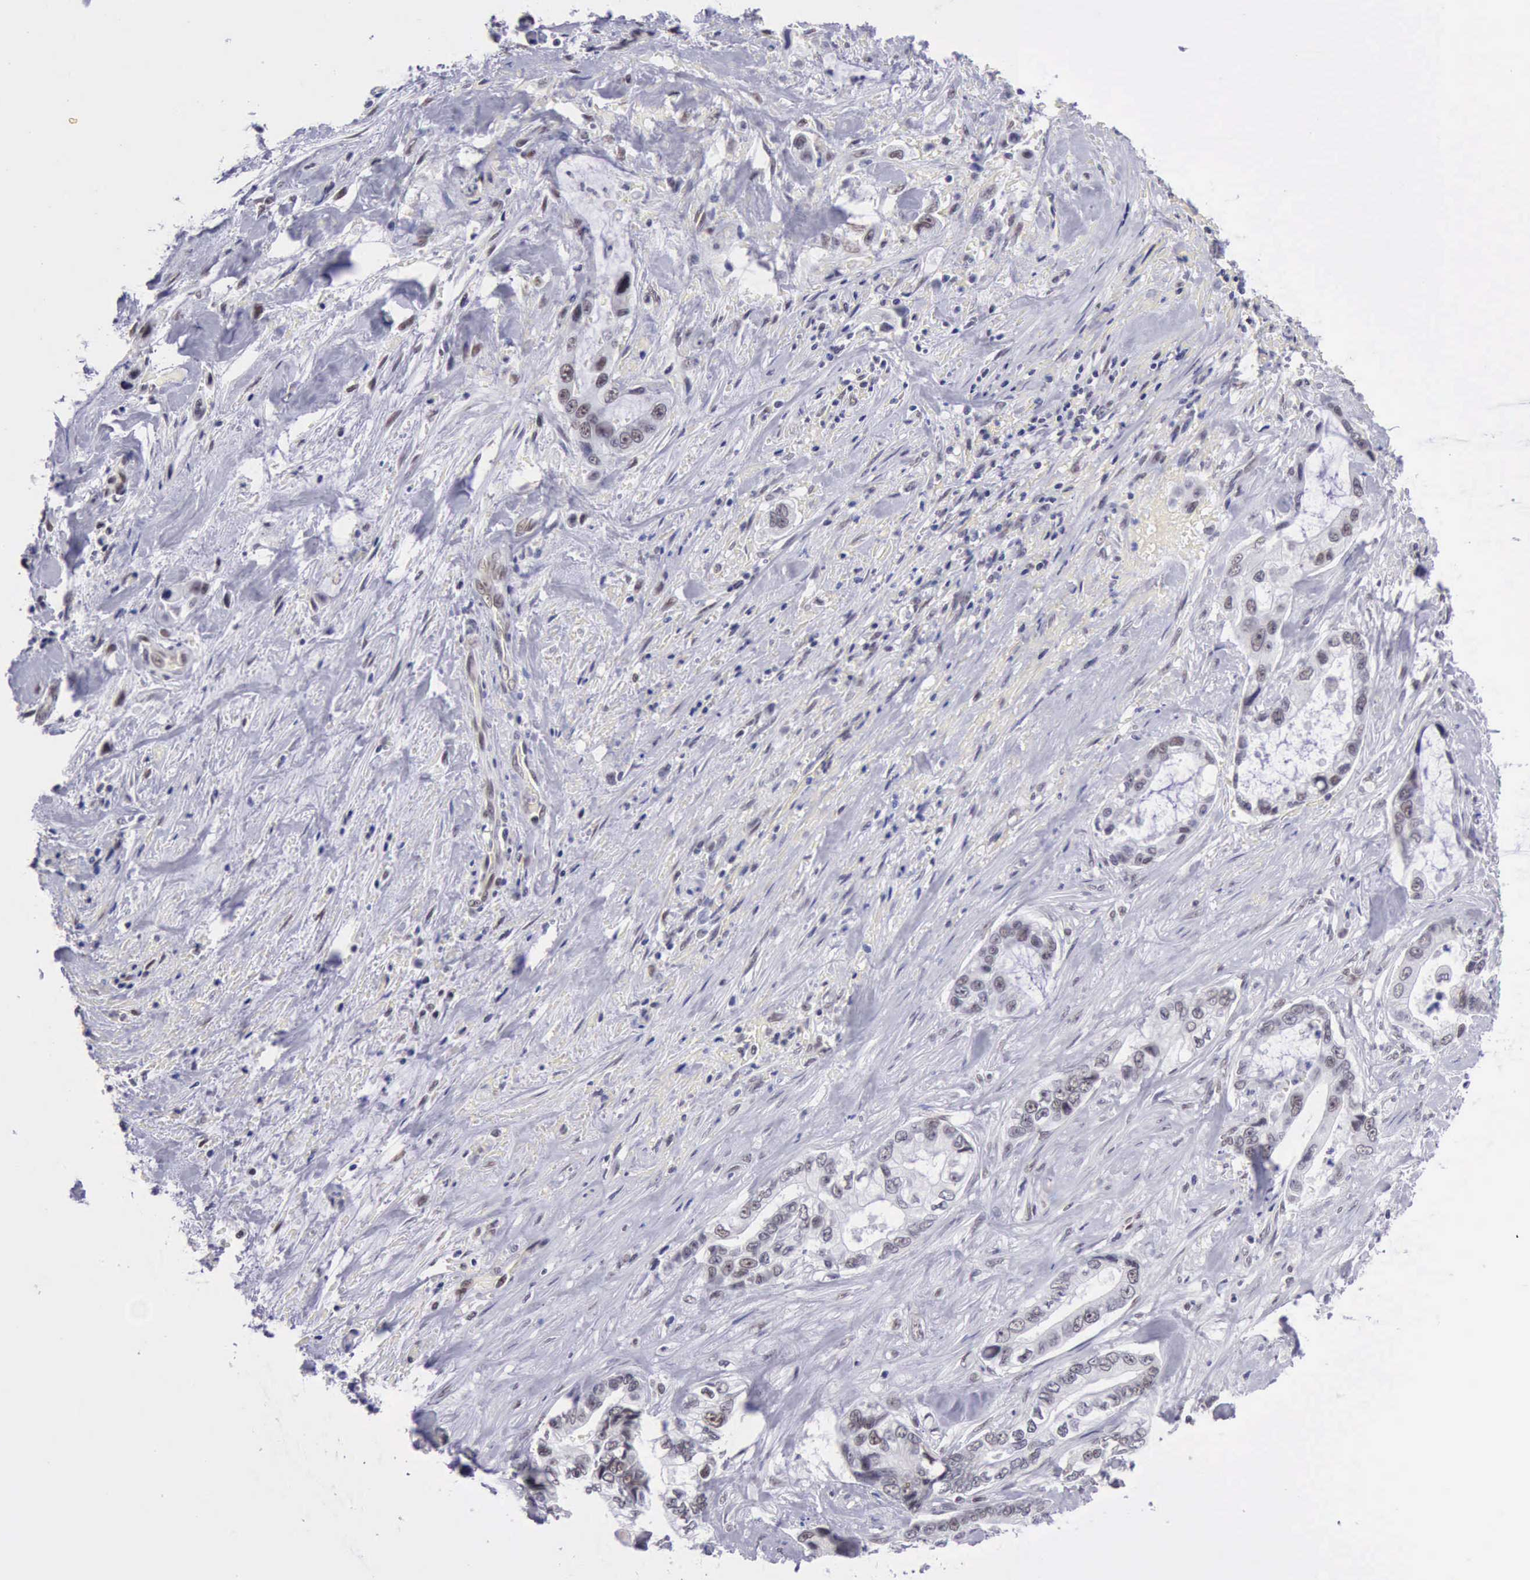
{"staining": {"intensity": "weak", "quantity": "25%-75%", "location": "nuclear"}, "tissue": "pancreatic cancer", "cell_type": "Tumor cells", "image_type": "cancer", "snomed": [{"axis": "morphology", "description": "Adenocarcinoma, NOS"}, {"axis": "topography", "description": "Pancreas"}, {"axis": "topography", "description": "Stomach, upper"}], "caption": "Human adenocarcinoma (pancreatic) stained for a protein (brown) demonstrates weak nuclear positive staining in about 25%-75% of tumor cells.", "gene": "ERCC4", "patient": {"sex": "male", "age": 77}}